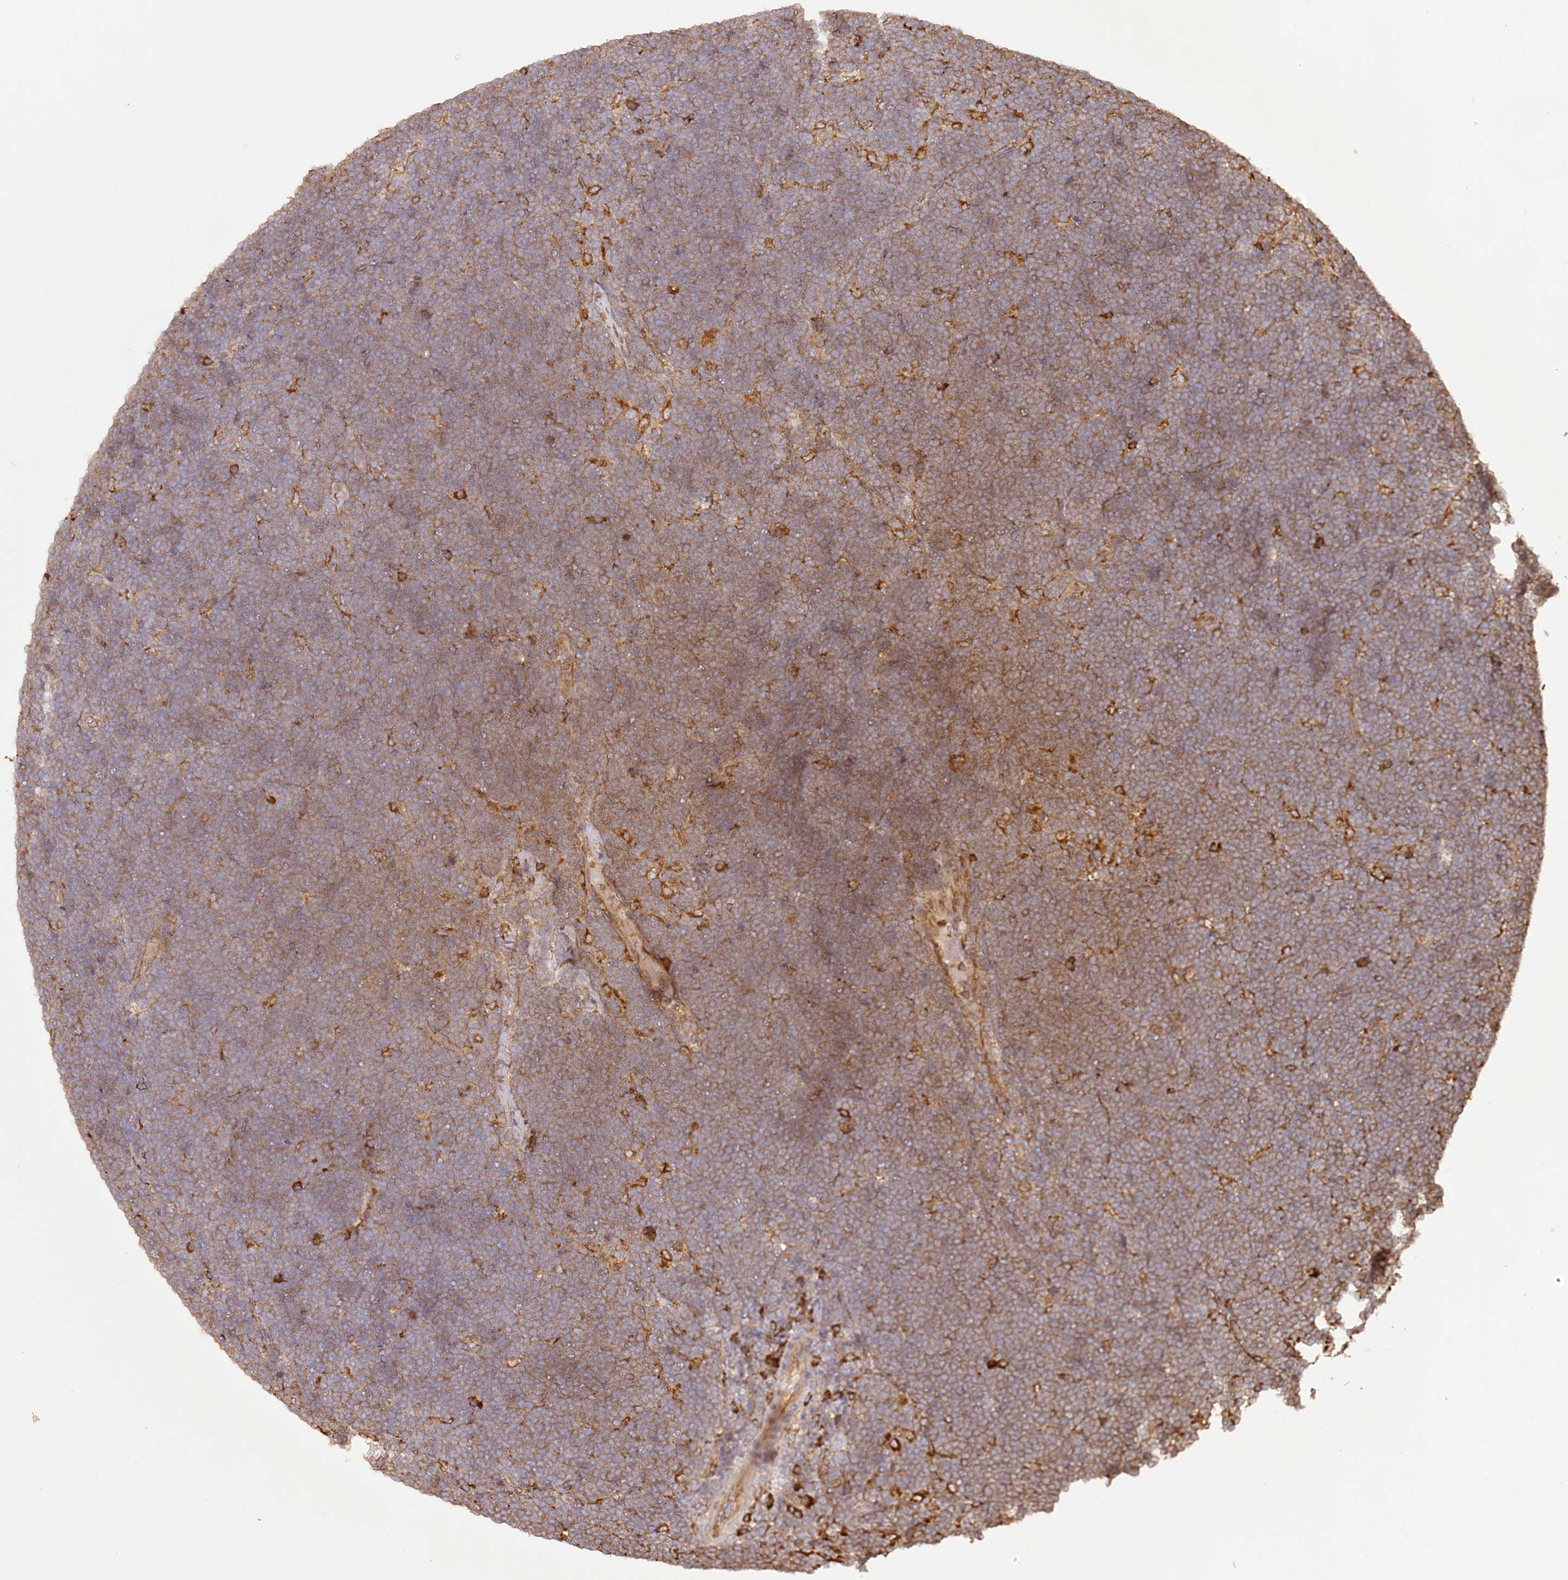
{"staining": {"intensity": "moderate", "quantity": ">75%", "location": "cytoplasmic/membranous"}, "tissue": "lymphoma", "cell_type": "Tumor cells", "image_type": "cancer", "snomed": [{"axis": "morphology", "description": "Malignant lymphoma, non-Hodgkin's type, High grade"}, {"axis": "topography", "description": "Lymph node"}], "caption": "High-grade malignant lymphoma, non-Hodgkin's type was stained to show a protein in brown. There is medium levels of moderate cytoplasmic/membranous expression in about >75% of tumor cells. The protein is stained brown, and the nuclei are stained in blue (DAB (3,3'-diaminobenzidine) IHC with brightfield microscopy, high magnification).", "gene": "ACAP2", "patient": {"sex": "male", "age": 13}}